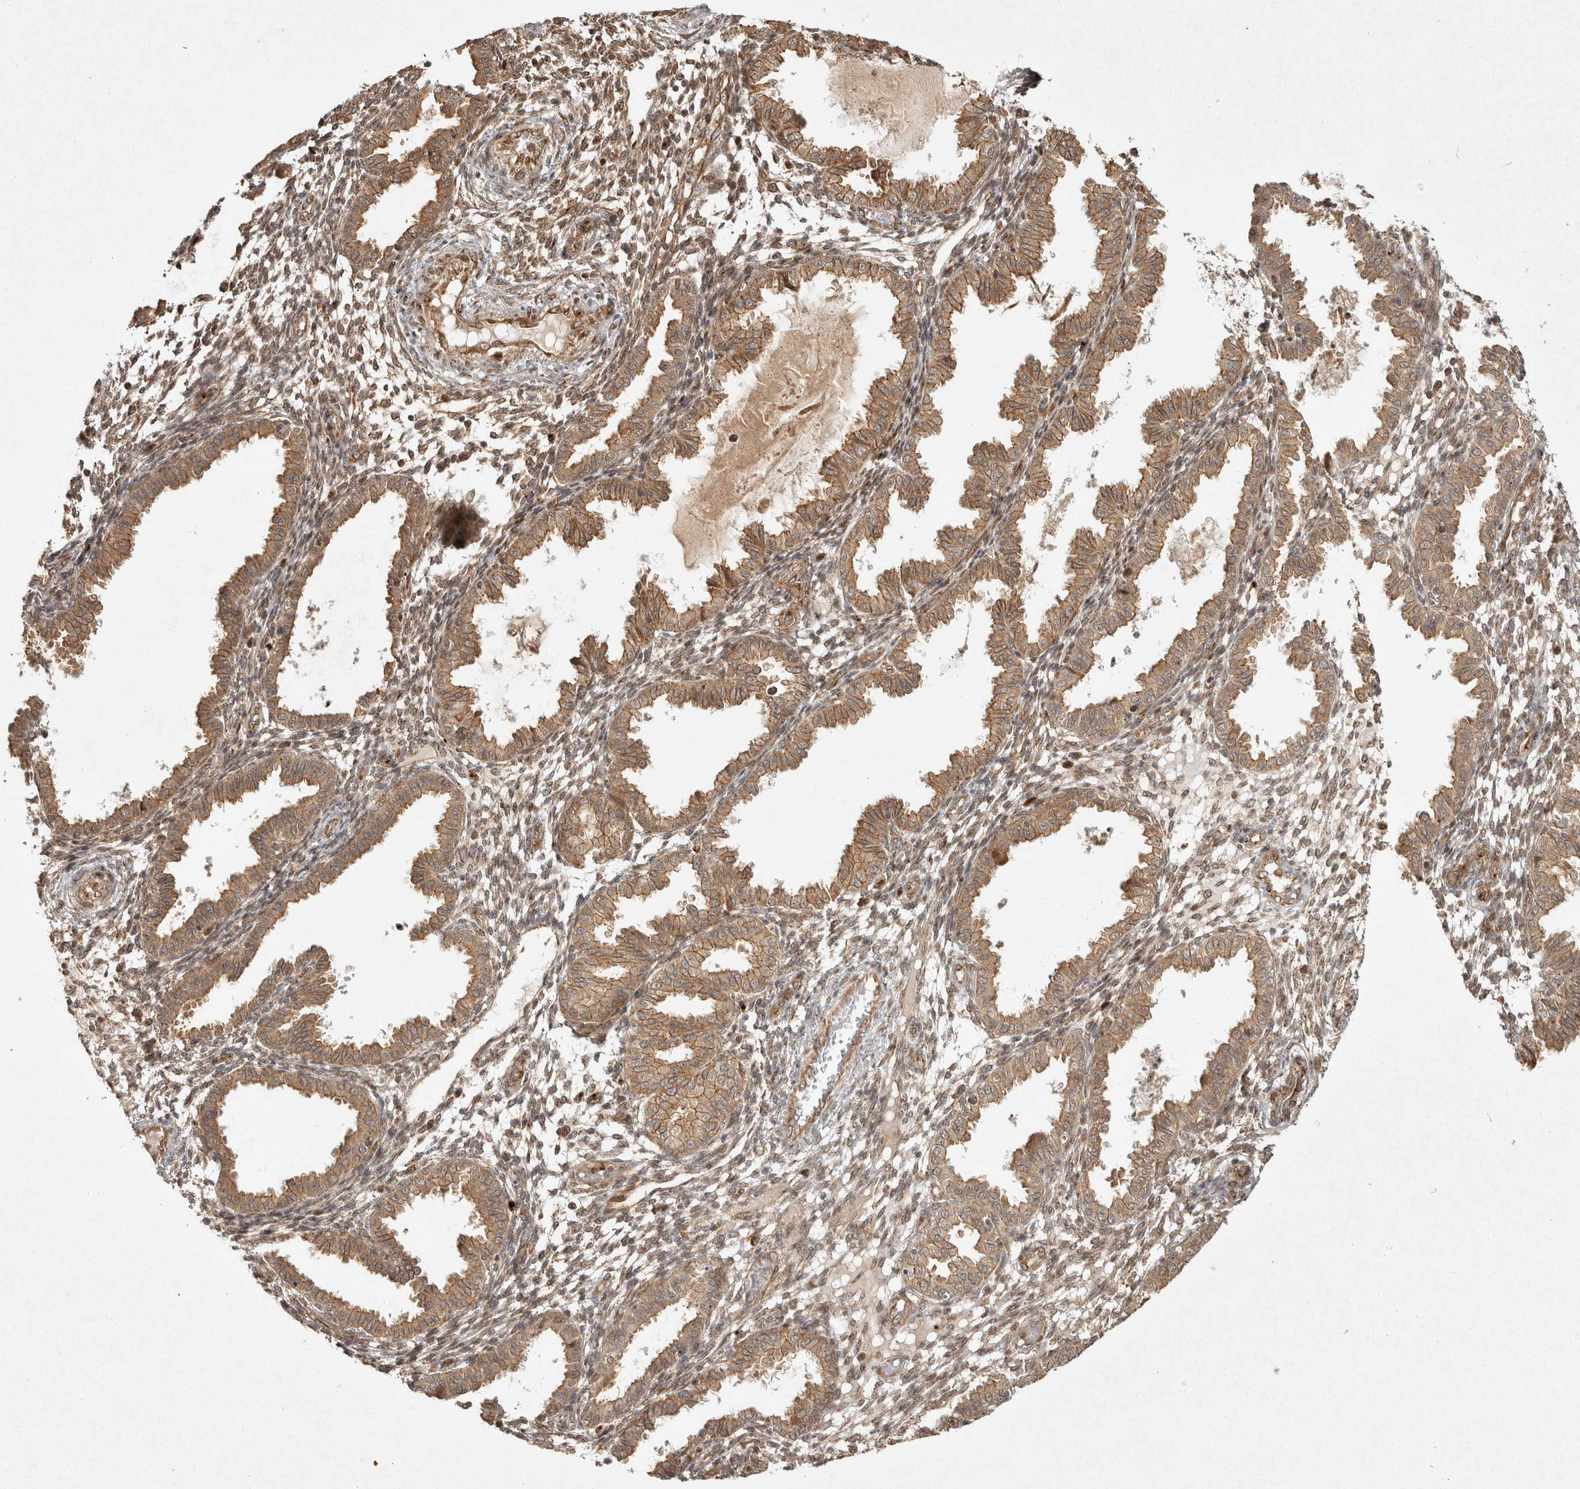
{"staining": {"intensity": "moderate", "quantity": ">75%", "location": "cytoplasmic/membranous"}, "tissue": "endometrium", "cell_type": "Cells in endometrial stroma", "image_type": "normal", "snomed": [{"axis": "morphology", "description": "Normal tissue, NOS"}, {"axis": "topography", "description": "Endometrium"}], "caption": "A brown stain highlights moderate cytoplasmic/membranous positivity of a protein in cells in endometrial stroma of normal endometrium. The protein is stained brown, and the nuclei are stained in blue (DAB IHC with brightfield microscopy, high magnification).", "gene": "CAMSAP2", "patient": {"sex": "female", "age": 33}}